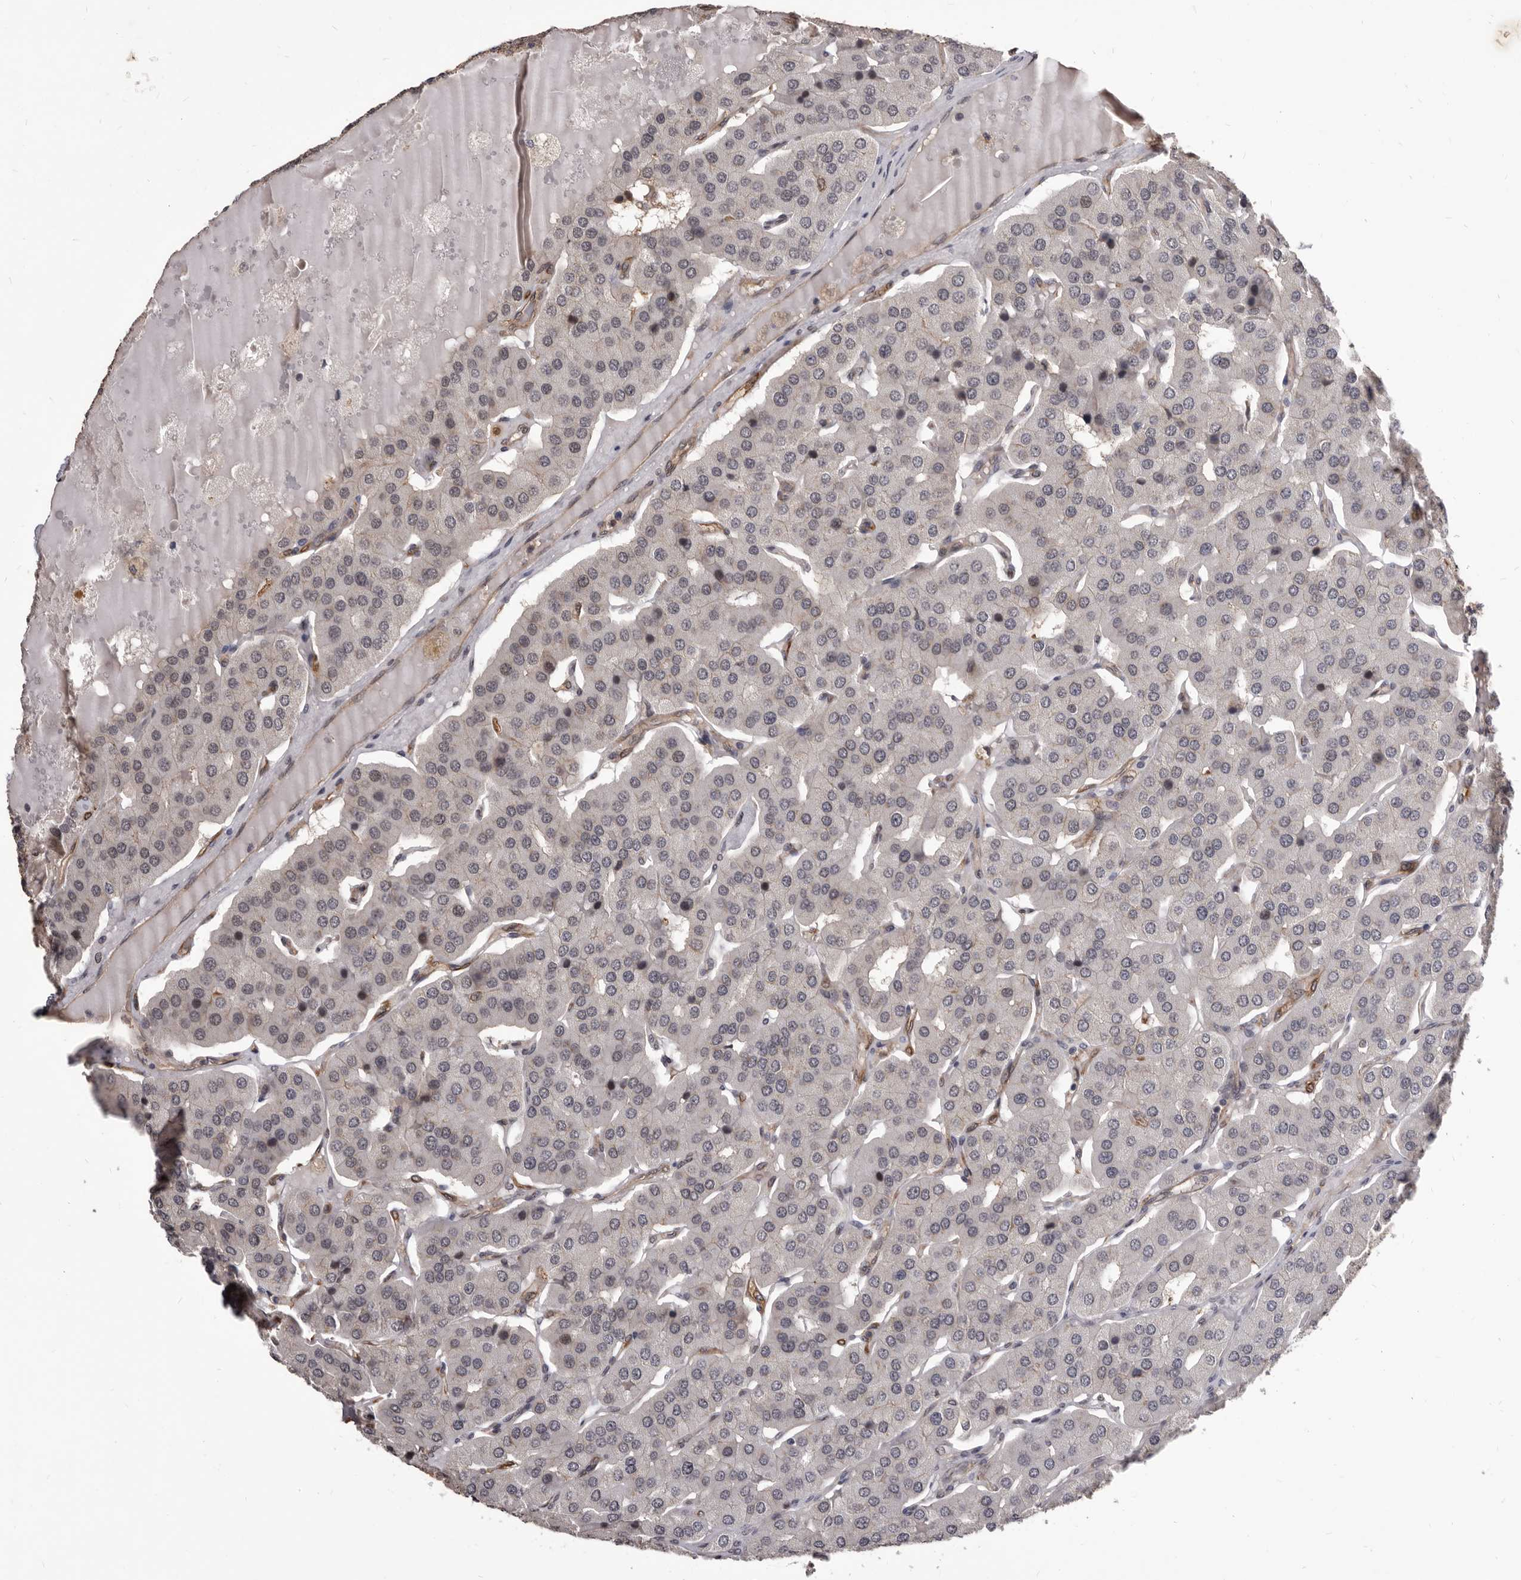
{"staining": {"intensity": "negative", "quantity": "none", "location": "none"}, "tissue": "parathyroid gland", "cell_type": "Glandular cells", "image_type": "normal", "snomed": [{"axis": "morphology", "description": "Normal tissue, NOS"}, {"axis": "morphology", "description": "Adenoma, NOS"}, {"axis": "topography", "description": "Parathyroid gland"}], "caption": "Immunohistochemical staining of normal human parathyroid gland reveals no significant expression in glandular cells.", "gene": "ADAMTS20", "patient": {"sex": "female", "age": 86}}